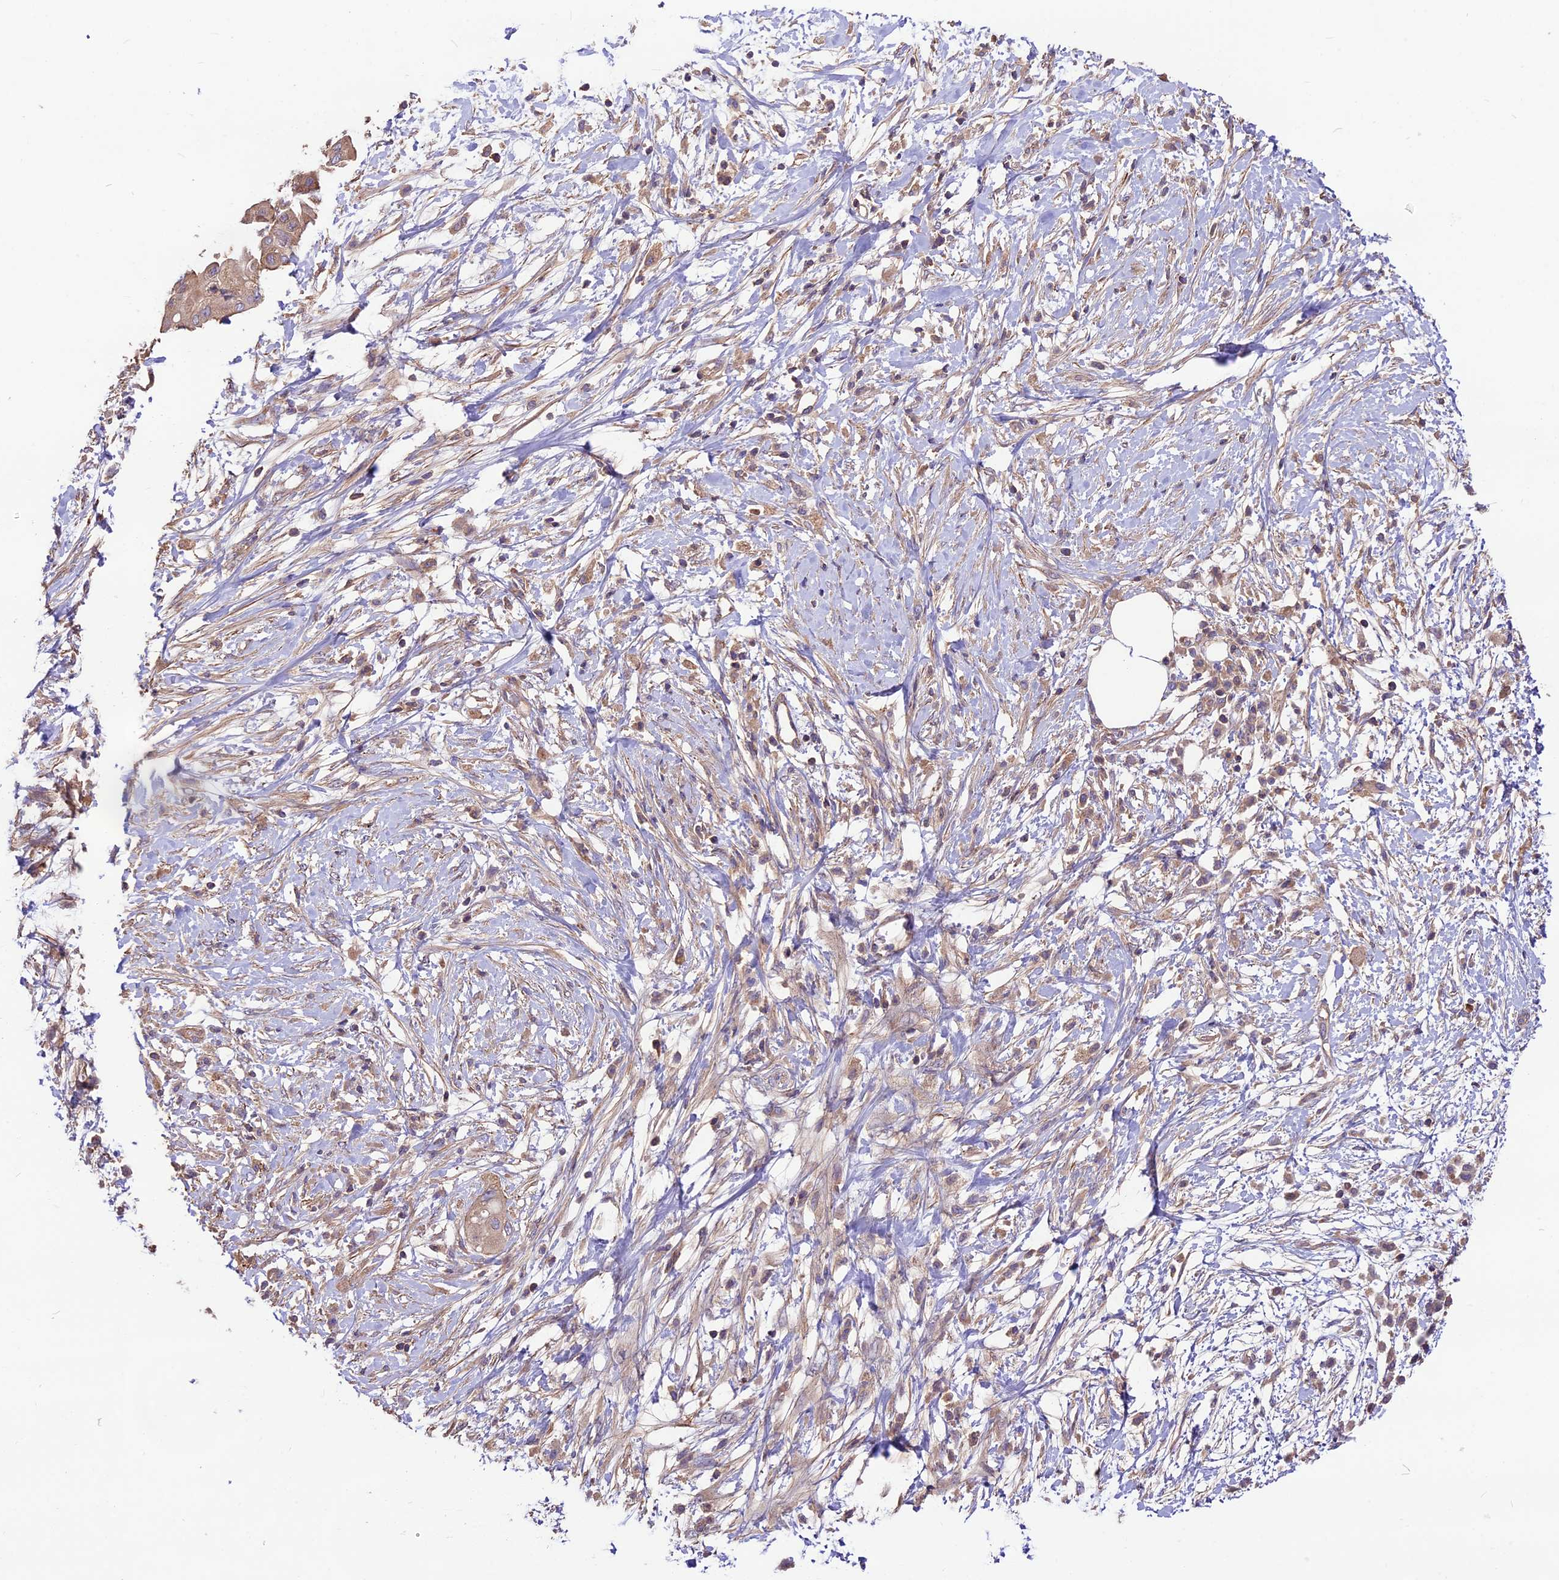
{"staining": {"intensity": "weak", "quantity": ">75%", "location": "cytoplasmic/membranous"}, "tissue": "pancreatic cancer", "cell_type": "Tumor cells", "image_type": "cancer", "snomed": [{"axis": "morphology", "description": "Adenocarcinoma, NOS"}, {"axis": "topography", "description": "Pancreas"}], "caption": "Brown immunohistochemical staining in human adenocarcinoma (pancreatic) reveals weak cytoplasmic/membranous positivity in approximately >75% of tumor cells.", "gene": "ANO3", "patient": {"sex": "male", "age": 68}}